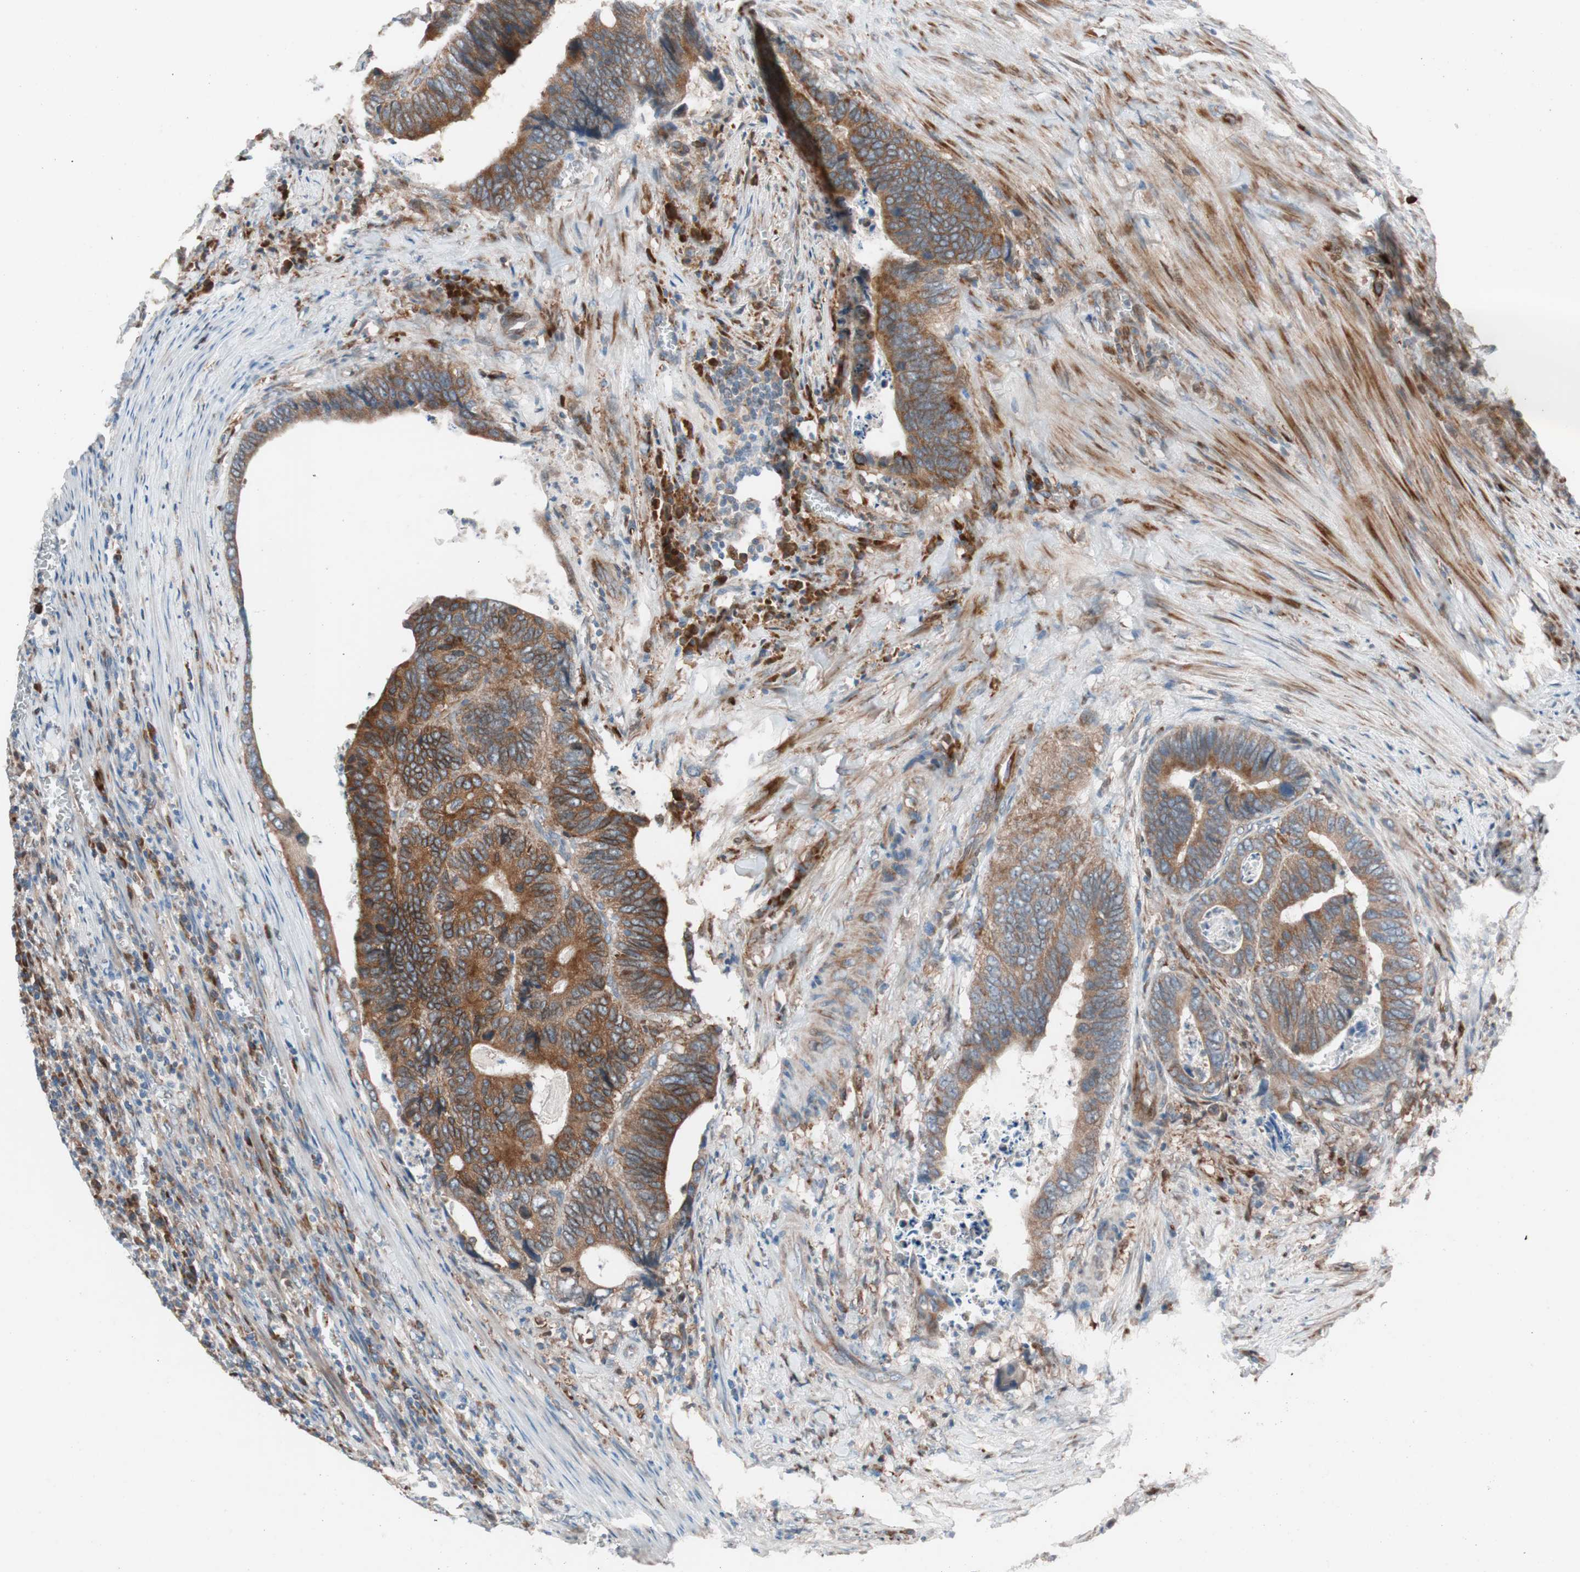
{"staining": {"intensity": "strong", "quantity": ">75%", "location": "cytoplasmic/membranous"}, "tissue": "colorectal cancer", "cell_type": "Tumor cells", "image_type": "cancer", "snomed": [{"axis": "morphology", "description": "Adenocarcinoma, NOS"}, {"axis": "topography", "description": "Colon"}], "caption": "A micrograph of colorectal cancer (adenocarcinoma) stained for a protein exhibits strong cytoplasmic/membranous brown staining in tumor cells.", "gene": "FAAH", "patient": {"sex": "male", "age": 72}}